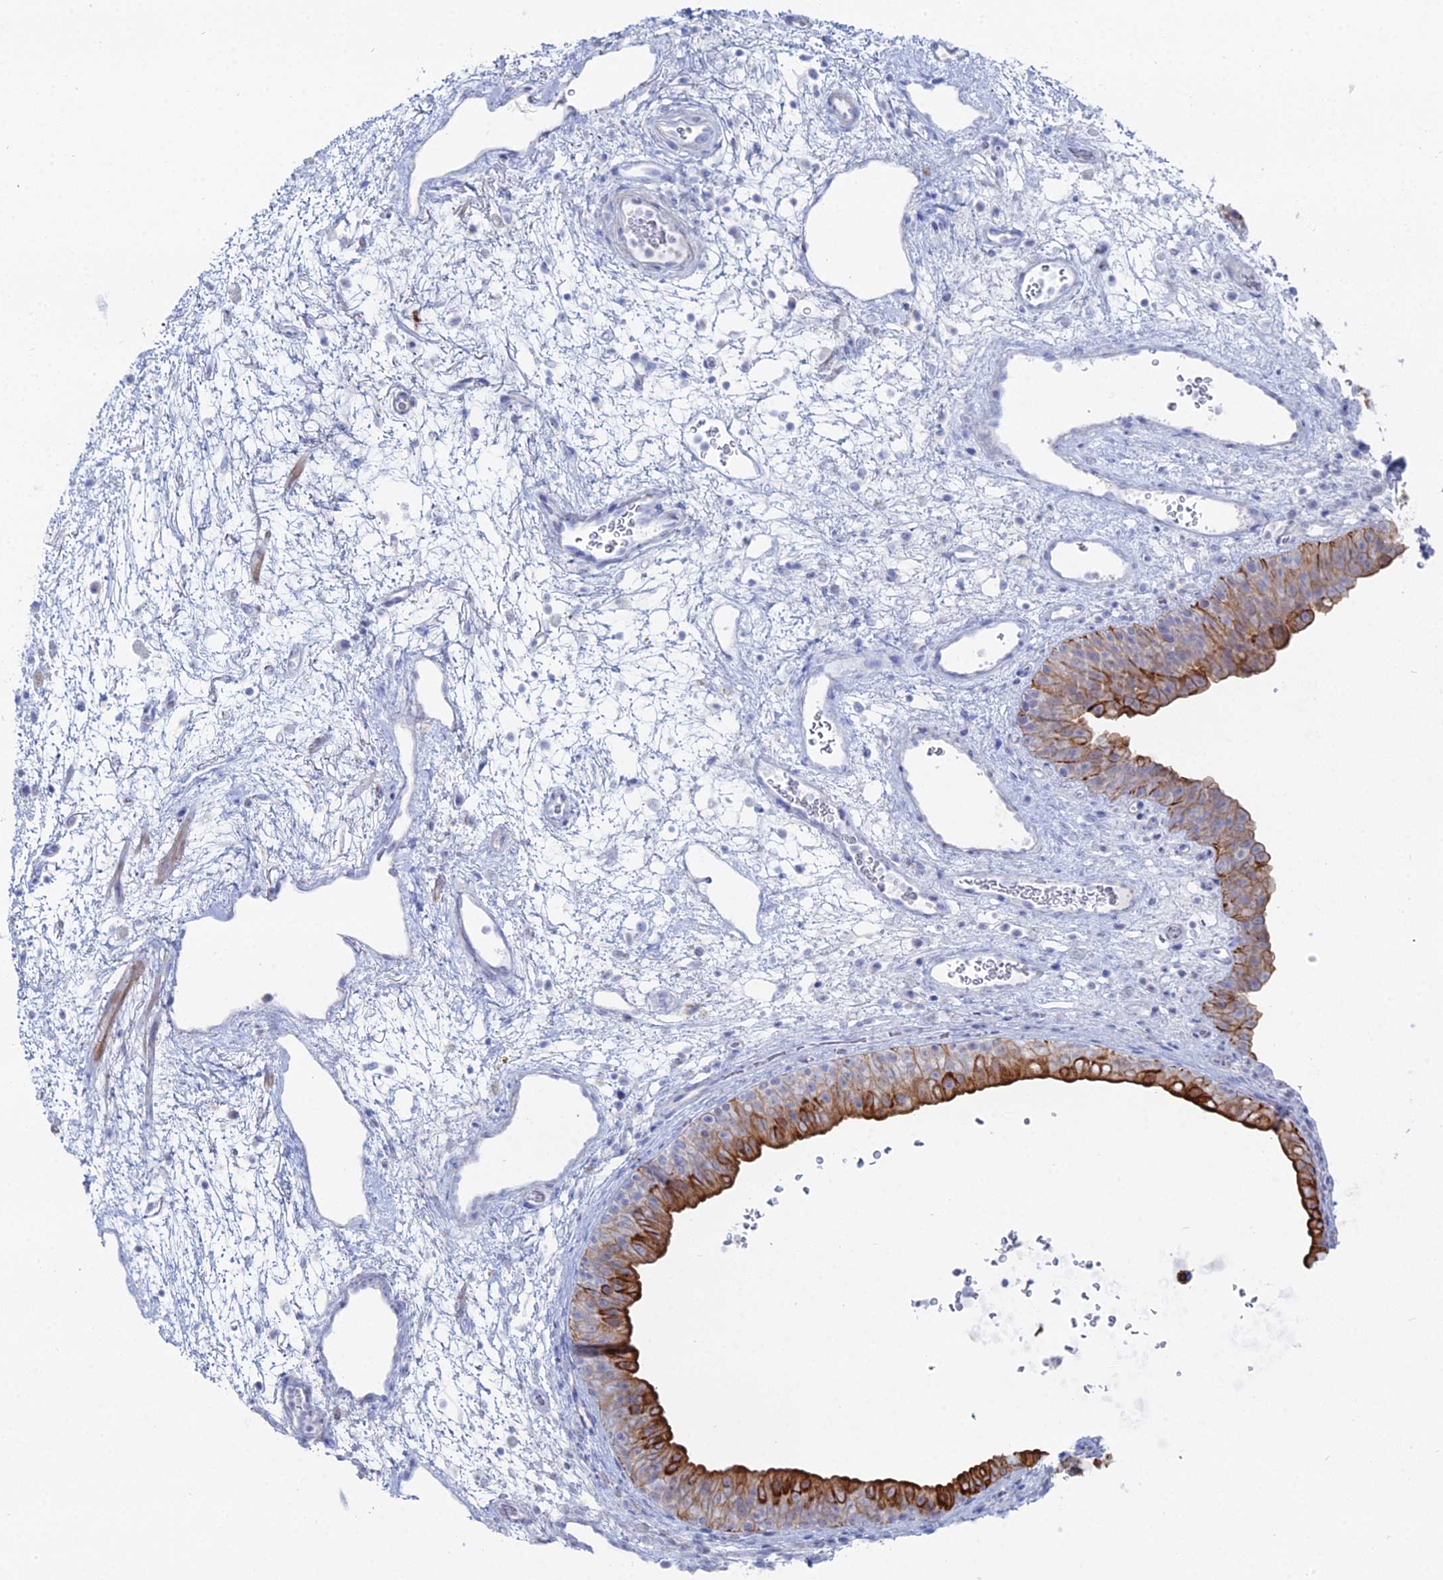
{"staining": {"intensity": "strong", "quantity": "25%-75%", "location": "cytoplasmic/membranous"}, "tissue": "urinary bladder", "cell_type": "Urothelial cells", "image_type": "normal", "snomed": [{"axis": "morphology", "description": "Normal tissue, NOS"}, {"axis": "topography", "description": "Urinary bladder"}], "caption": "Protein positivity by immunohistochemistry (IHC) reveals strong cytoplasmic/membranous staining in about 25%-75% of urothelial cells in unremarkable urinary bladder.", "gene": "DHX34", "patient": {"sex": "male", "age": 71}}